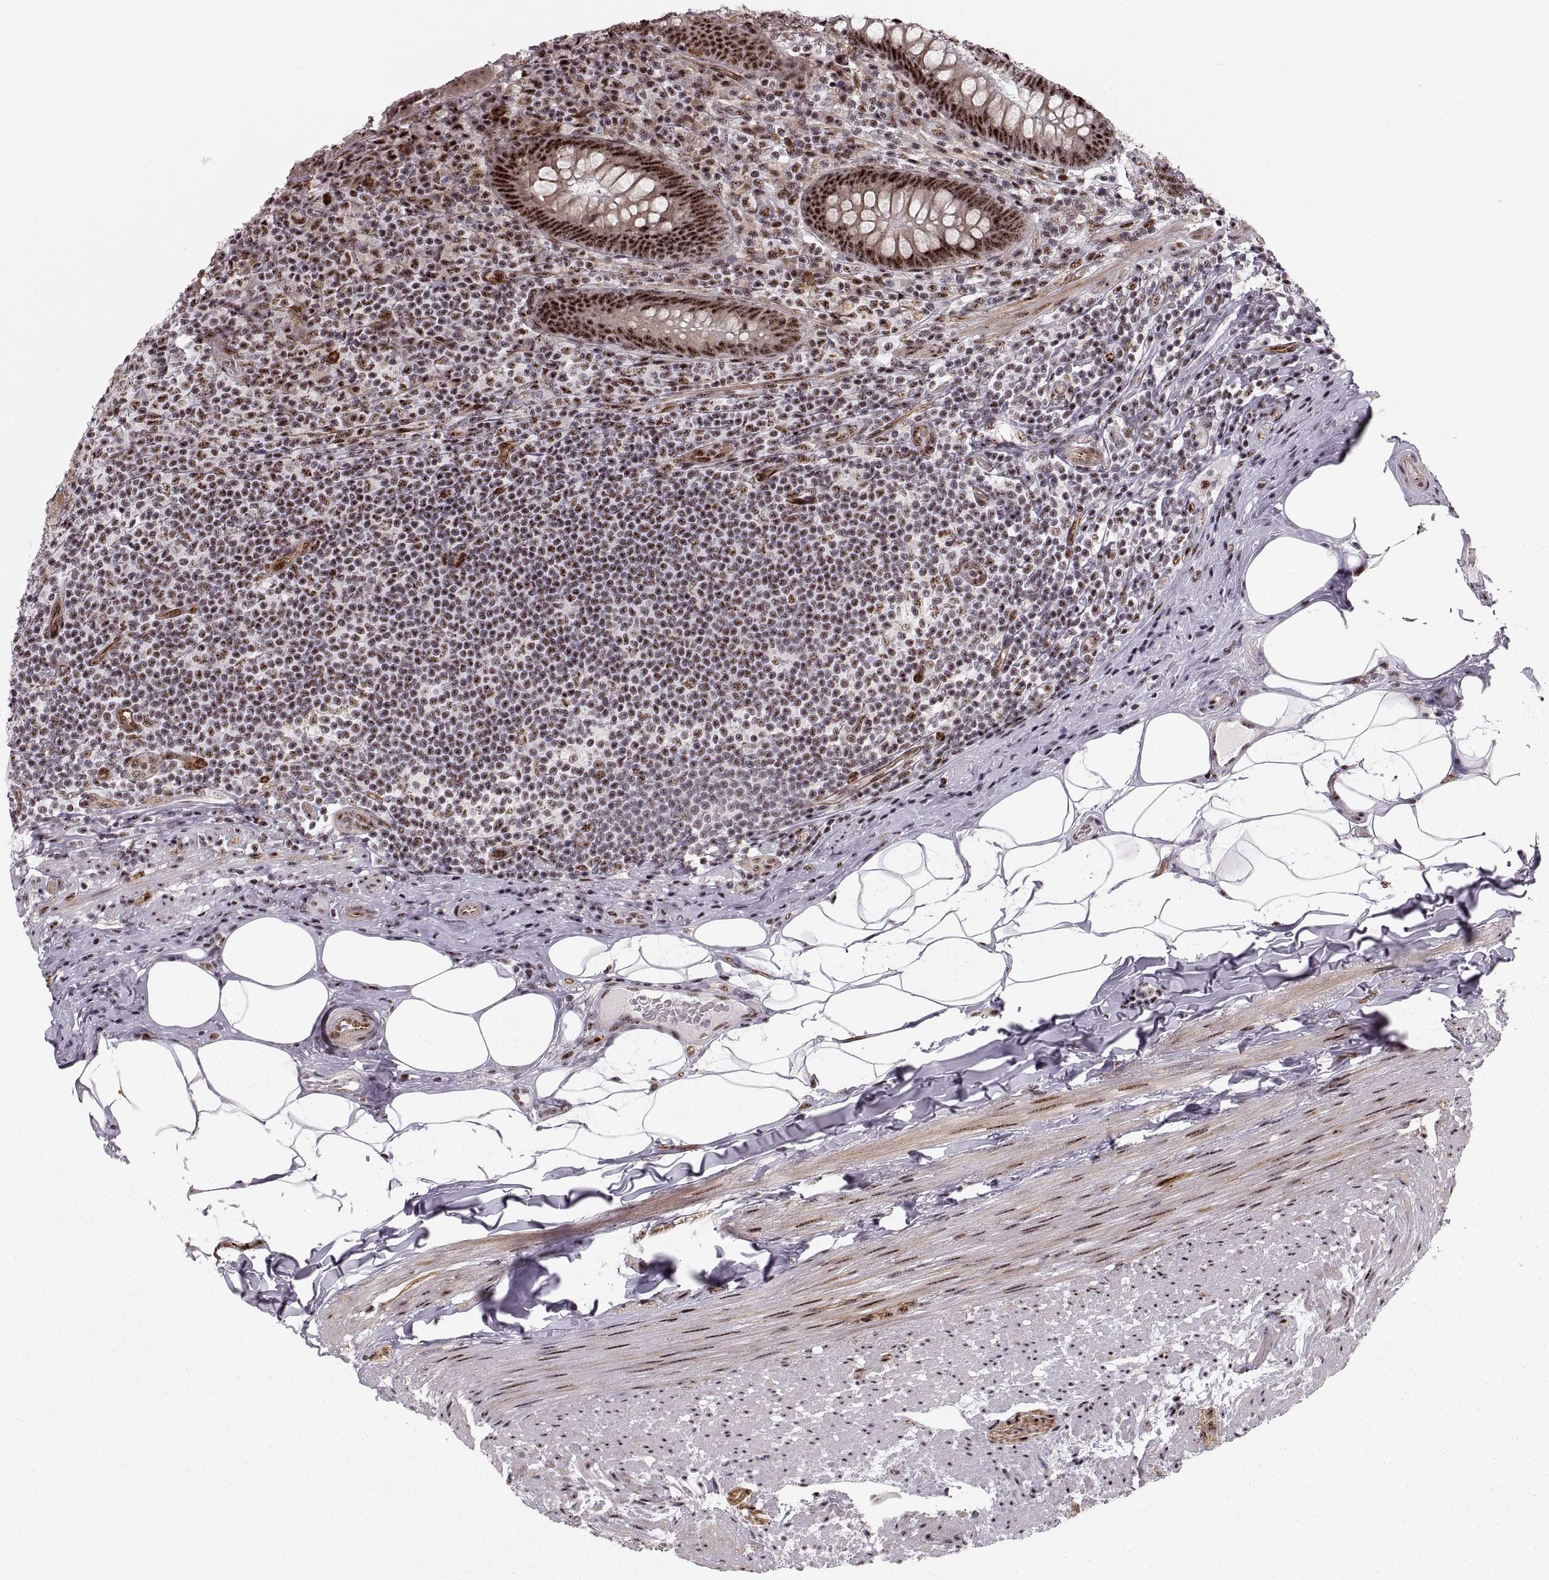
{"staining": {"intensity": "strong", "quantity": ">75%", "location": "nuclear"}, "tissue": "appendix", "cell_type": "Glandular cells", "image_type": "normal", "snomed": [{"axis": "morphology", "description": "Normal tissue, NOS"}, {"axis": "topography", "description": "Appendix"}], "caption": "Brown immunohistochemical staining in benign appendix demonstrates strong nuclear expression in approximately >75% of glandular cells.", "gene": "ZCCHC17", "patient": {"sex": "male", "age": 47}}